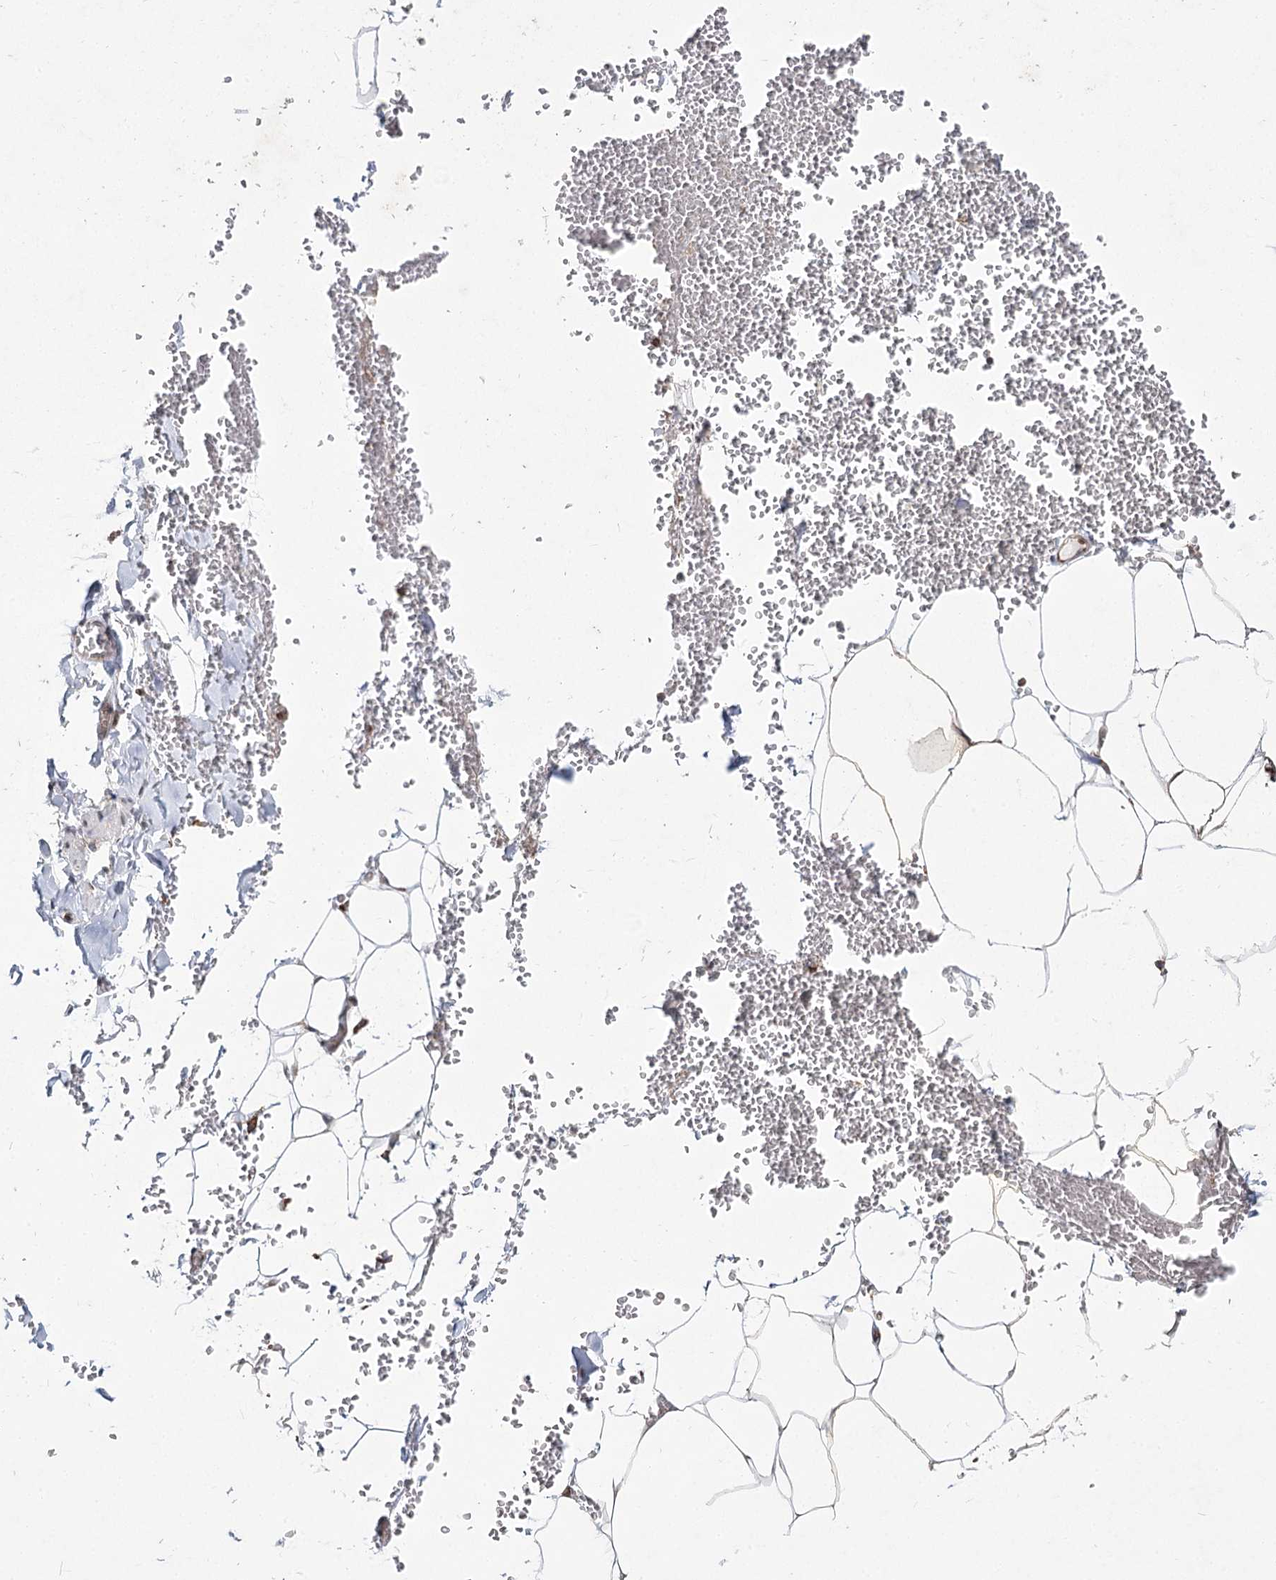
{"staining": {"intensity": "negative", "quantity": "none", "location": "none"}, "tissue": "adipose tissue", "cell_type": "Adipocytes", "image_type": "normal", "snomed": [{"axis": "morphology", "description": "Normal tissue, NOS"}, {"axis": "topography", "description": "Gallbladder"}, {"axis": "topography", "description": "Peripheral nerve tissue"}], "caption": "Immunohistochemistry of benign human adipose tissue shows no expression in adipocytes. (DAB immunohistochemistry (IHC) with hematoxylin counter stain).", "gene": "NHLRC2", "patient": {"sex": "male", "age": 38}}